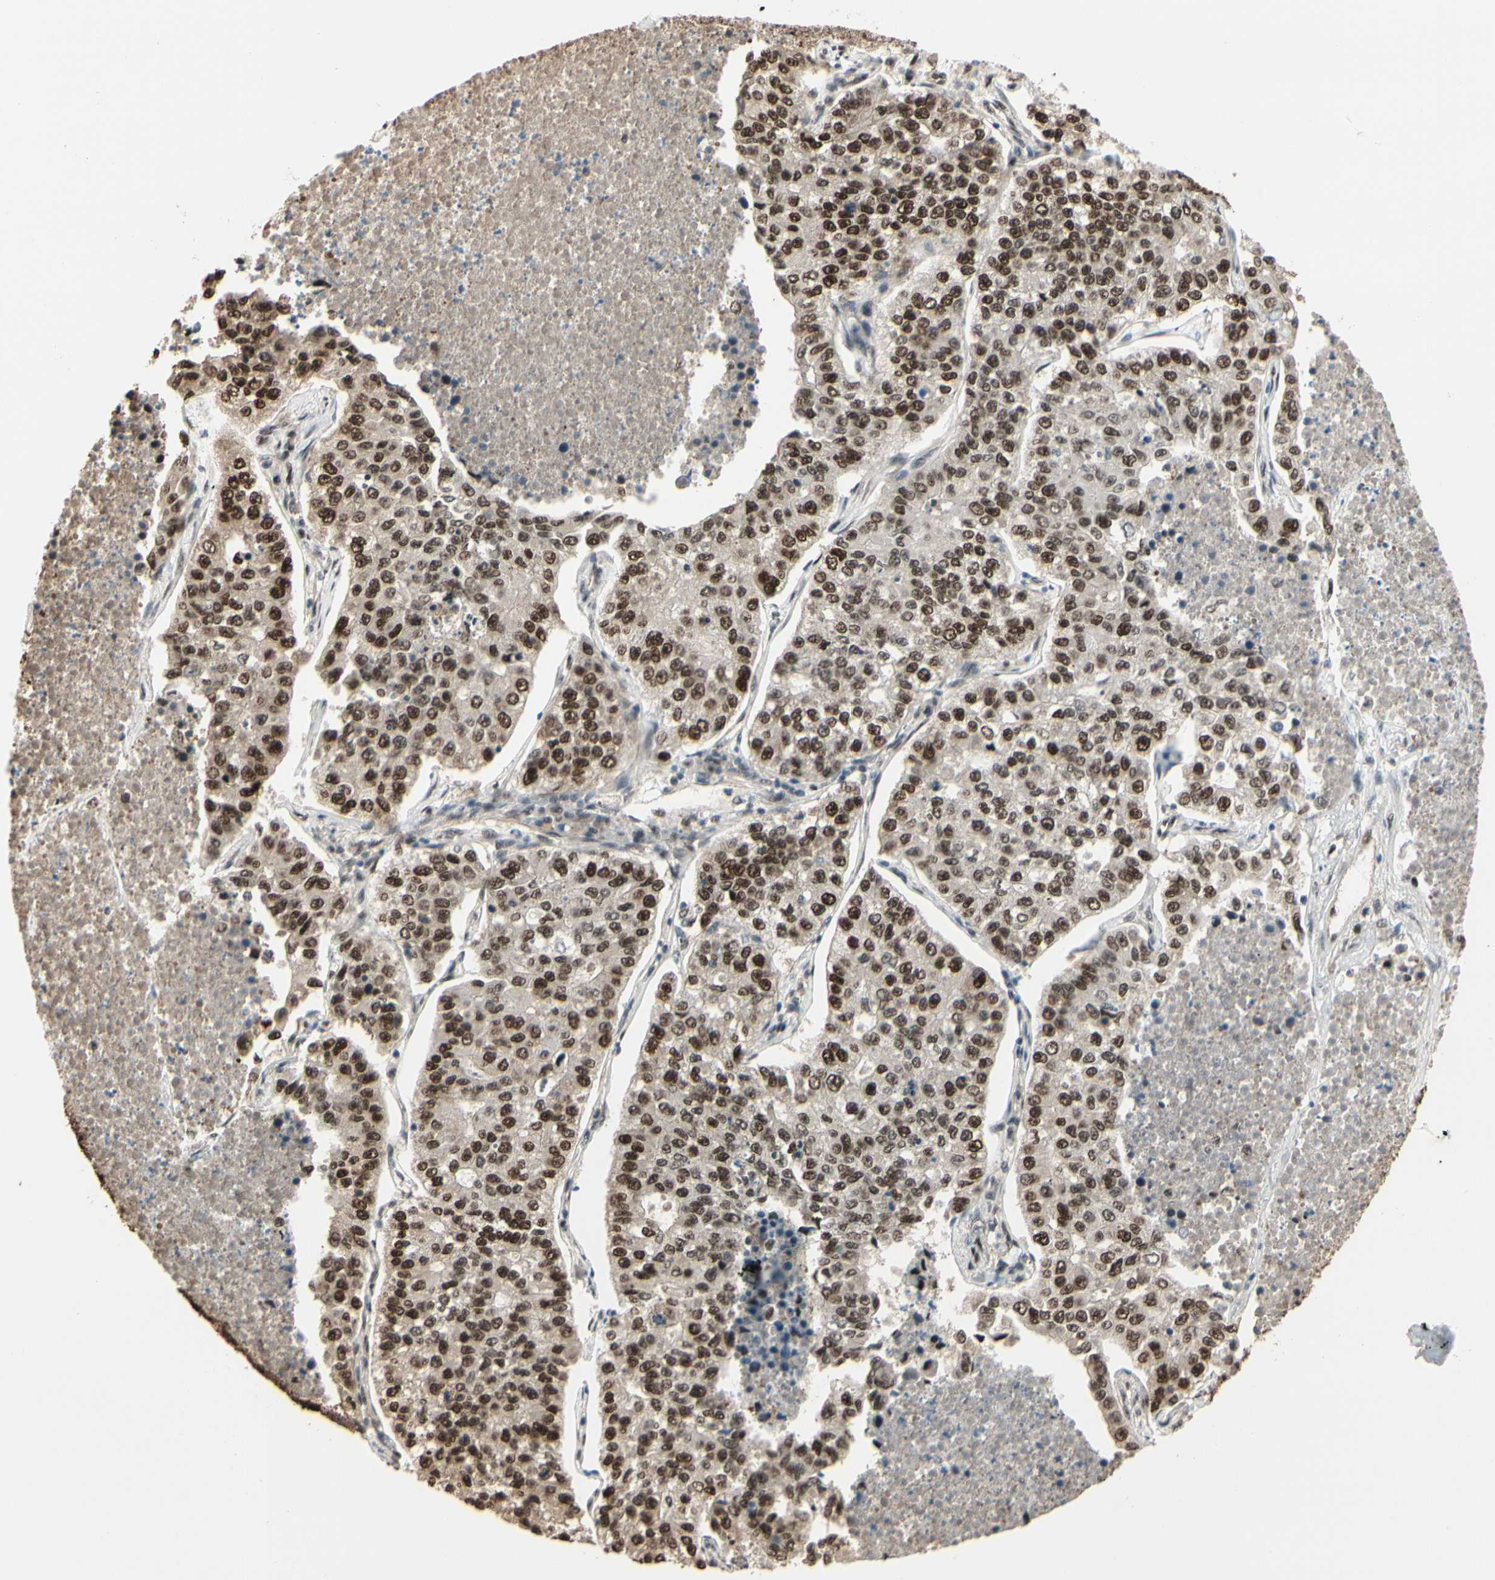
{"staining": {"intensity": "strong", "quantity": ">75%", "location": "nuclear"}, "tissue": "lung cancer", "cell_type": "Tumor cells", "image_type": "cancer", "snomed": [{"axis": "morphology", "description": "Adenocarcinoma, NOS"}, {"axis": "topography", "description": "Lung"}], "caption": "Immunohistochemical staining of lung cancer demonstrates strong nuclear protein staining in approximately >75% of tumor cells.", "gene": "HSF1", "patient": {"sex": "male", "age": 49}}